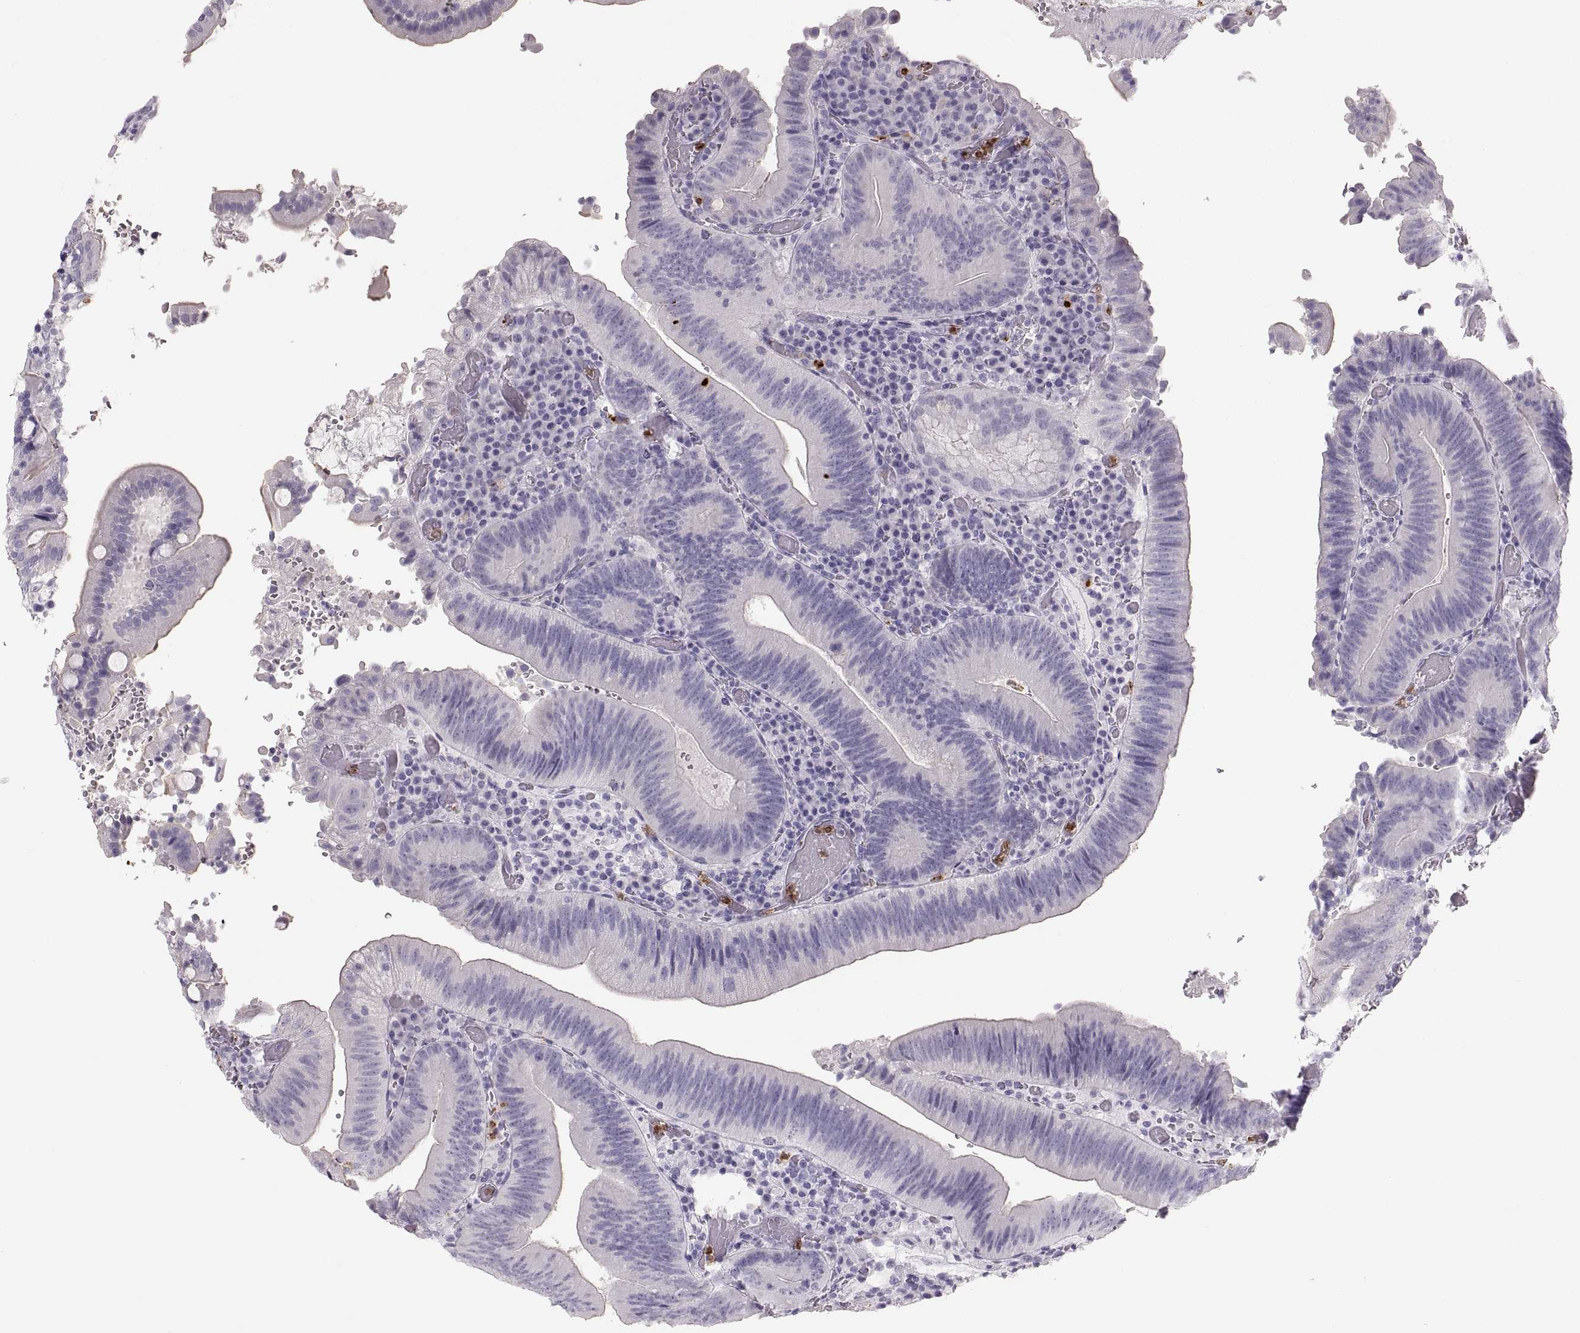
{"staining": {"intensity": "negative", "quantity": "none", "location": "none"}, "tissue": "duodenum", "cell_type": "Glandular cells", "image_type": "normal", "snomed": [{"axis": "morphology", "description": "Normal tissue, NOS"}, {"axis": "topography", "description": "Duodenum"}], "caption": "DAB immunohistochemical staining of unremarkable duodenum shows no significant expression in glandular cells.", "gene": "MILR1", "patient": {"sex": "female", "age": 62}}